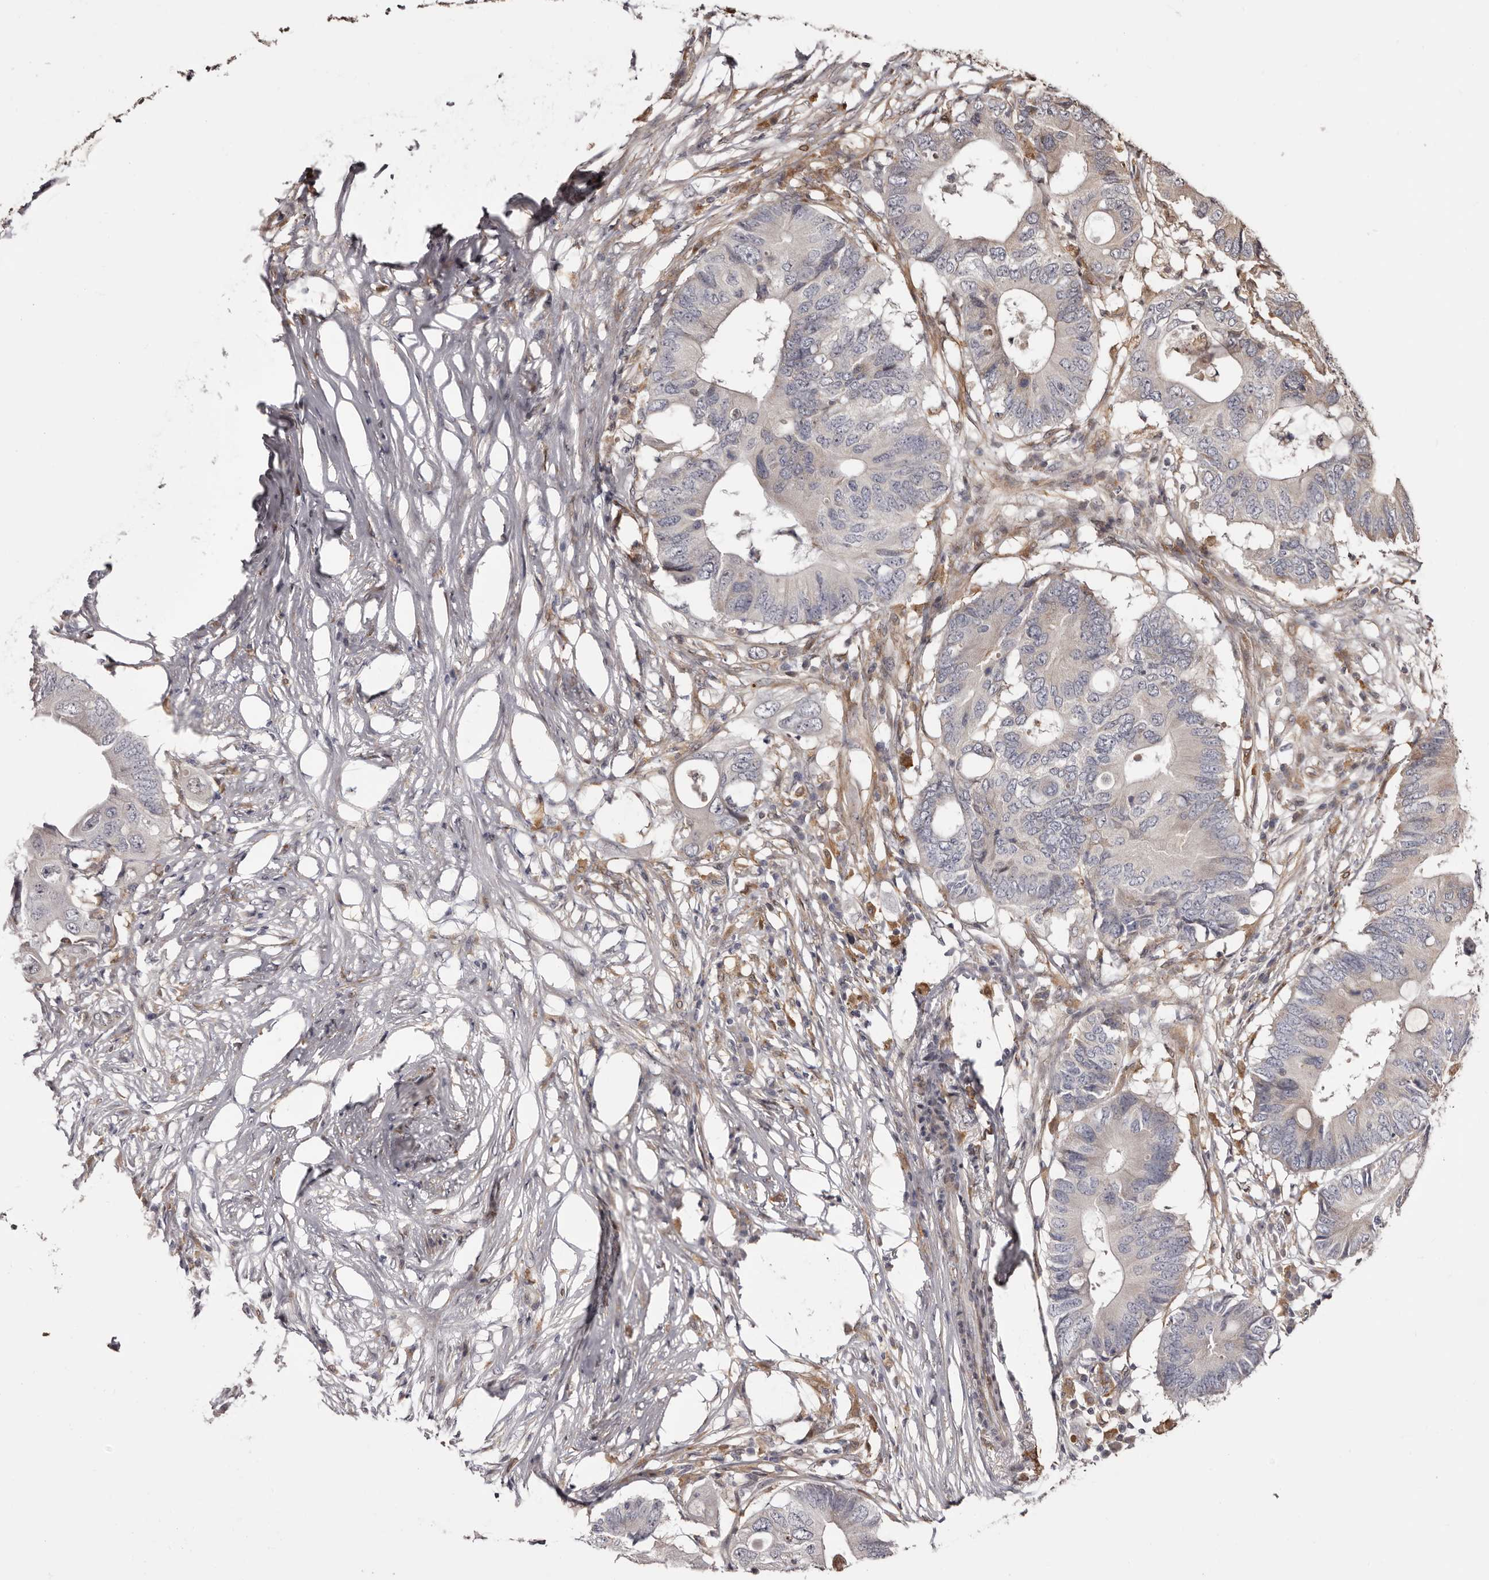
{"staining": {"intensity": "negative", "quantity": "none", "location": "none"}, "tissue": "colorectal cancer", "cell_type": "Tumor cells", "image_type": "cancer", "snomed": [{"axis": "morphology", "description": "Adenocarcinoma, NOS"}, {"axis": "topography", "description": "Colon"}], "caption": "An IHC image of adenocarcinoma (colorectal) is shown. There is no staining in tumor cells of adenocarcinoma (colorectal). Brightfield microscopy of immunohistochemistry (IHC) stained with DAB (brown) and hematoxylin (blue), captured at high magnification.", "gene": "ZCCHC7", "patient": {"sex": "male", "age": 71}}